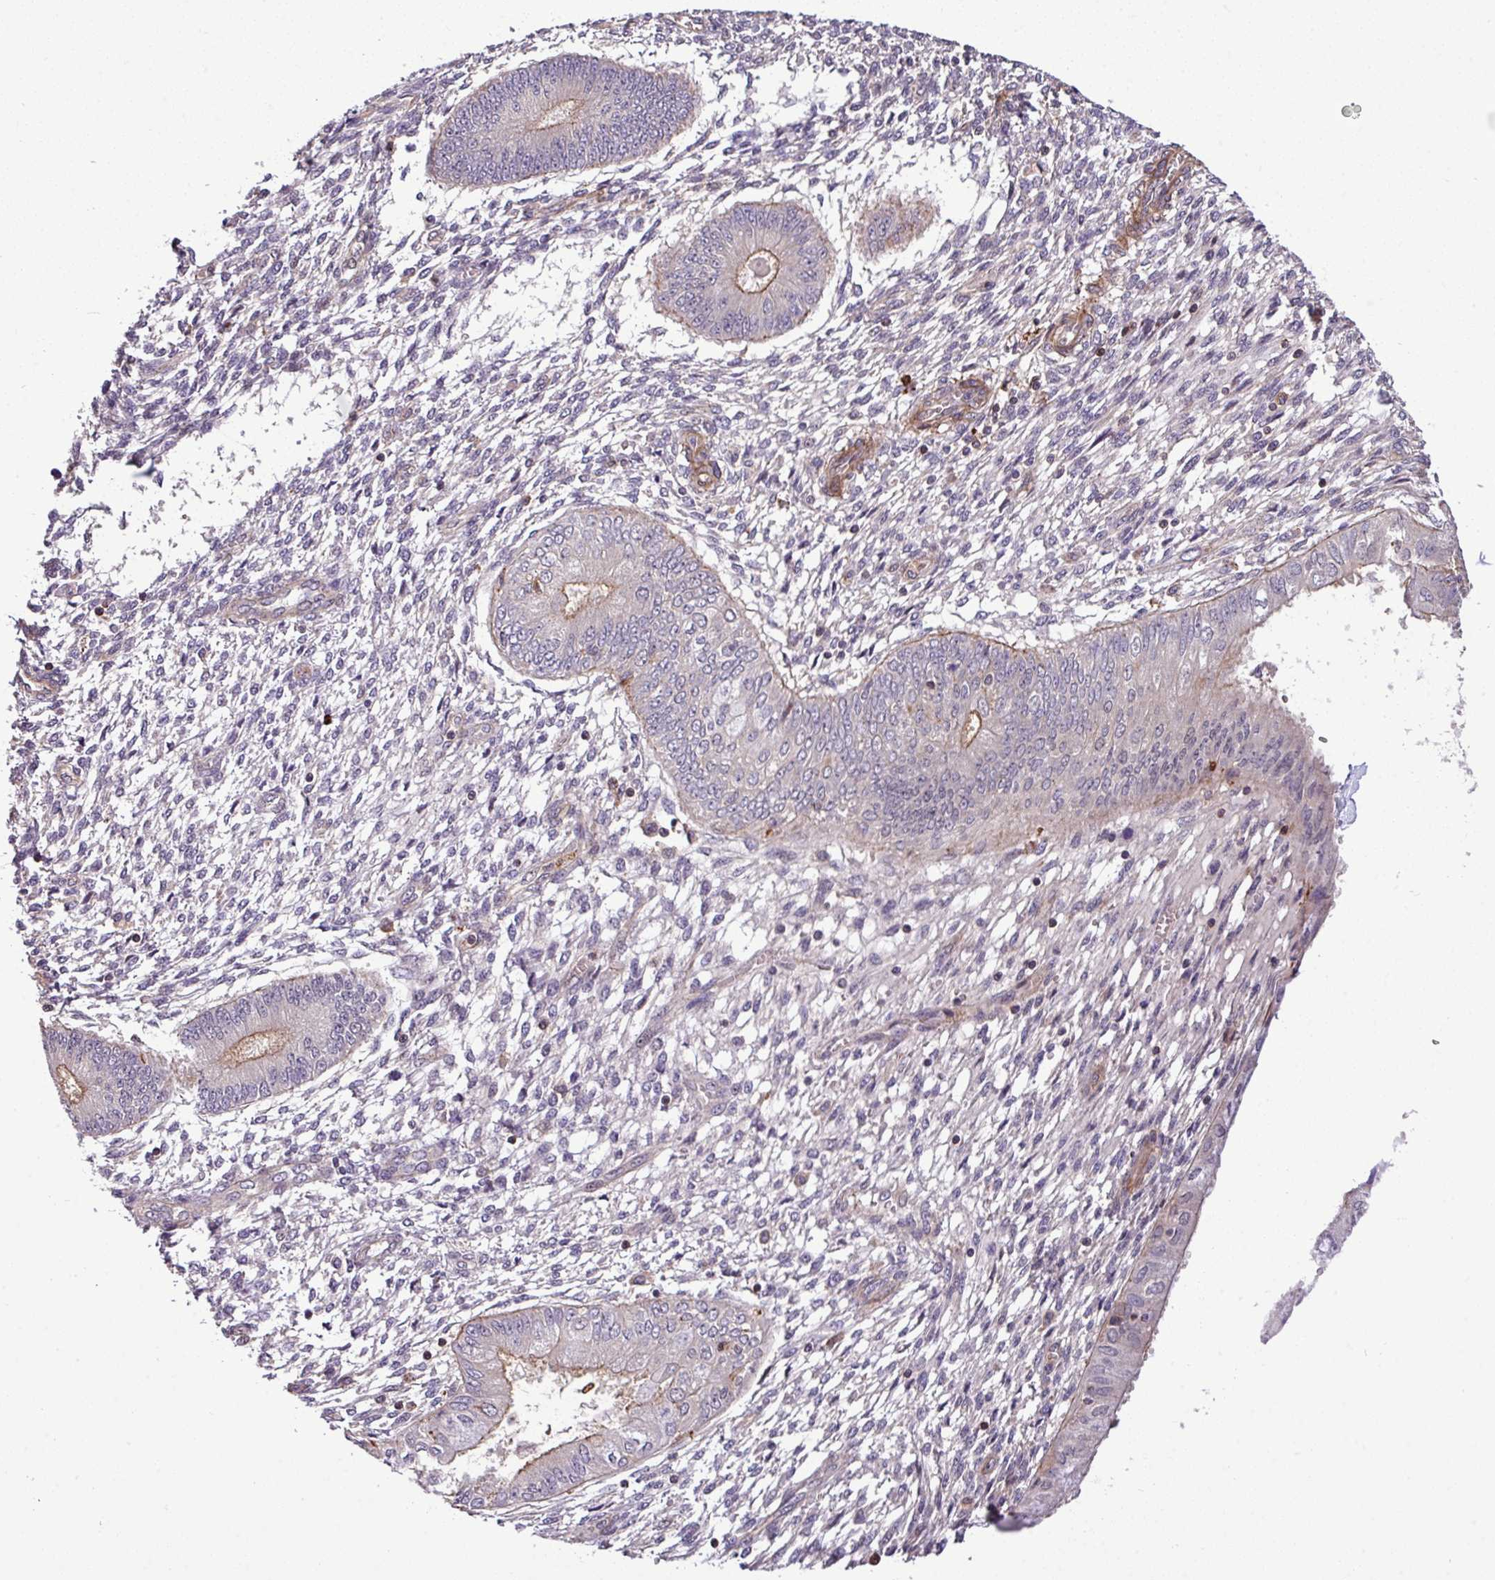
{"staining": {"intensity": "negative", "quantity": "none", "location": "none"}, "tissue": "endometrium", "cell_type": "Cells in endometrial stroma", "image_type": "normal", "snomed": [{"axis": "morphology", "description": "Normal tissue, NOS"}, {"axis": "topography", "description": "Endometrium"}], "caption": "High power microscopy image of an immunohistochemistry histopathology image of unremarkable endometrium, revealing no significant staining in cells in endometrial stroma.", "gene": "CASS4", "patient": {"sex": "female", "age": 49}}